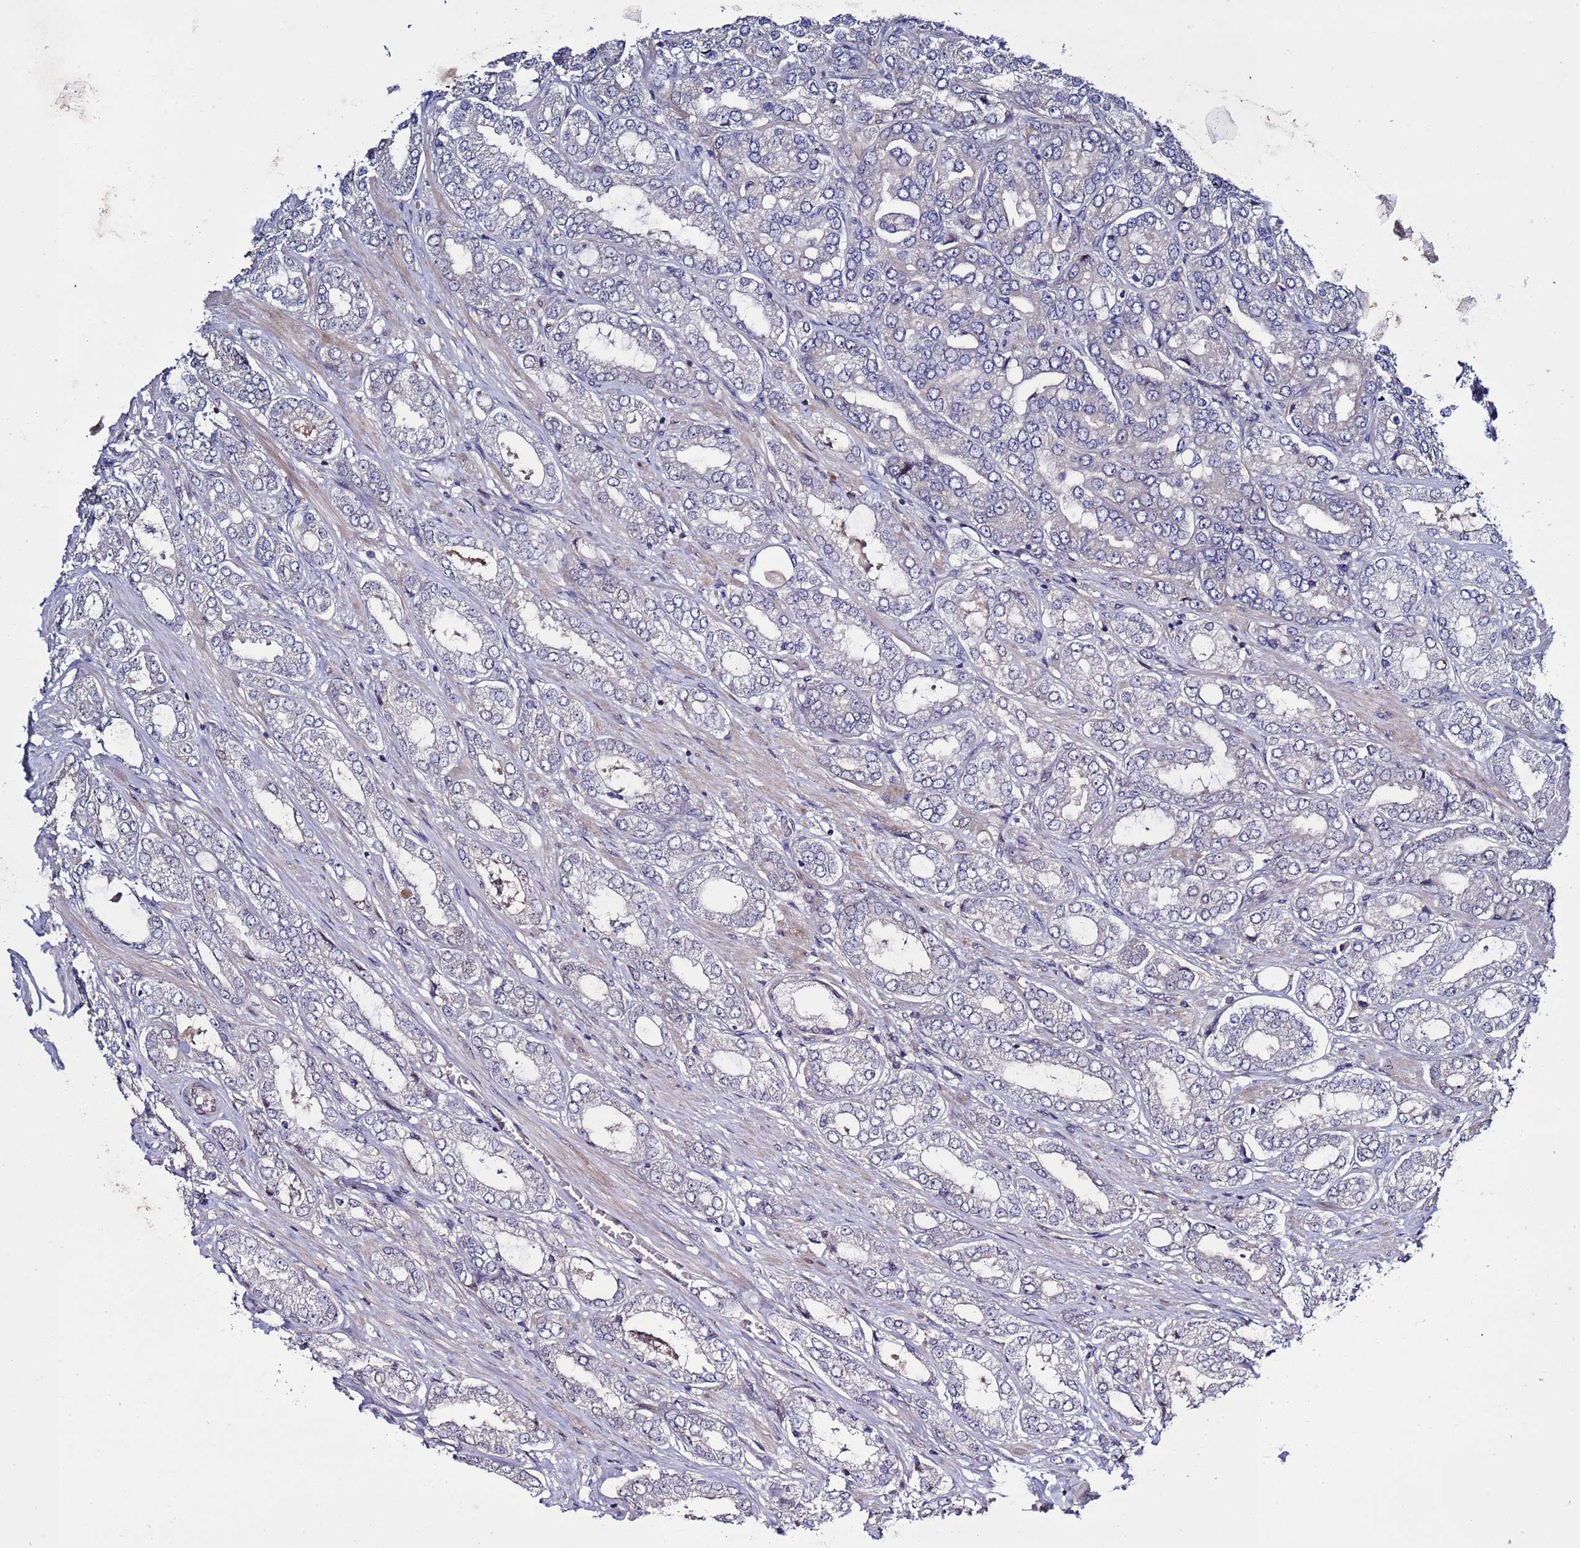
{"staining": {"intensity": "negative", "quantity": "none", "location": "none"}, "tissue": "prostate cancer", "cell_type": "Tumor cells", "image_type": "cancer", "snomed": [{"axis": "morphology", "description": "Adenocarcinoma, High grade"}, {"axis": "topography", "description": "Prostate"}], "caption": "A high-resolution micrograph shows immunohistochemistry (IHC) staining of high-grade adenocarcinoma (prostate), which displays no significant positivity in tumor cells.", "gene": "POLR2D", "patient": {"sex": "male", "age": 68}}